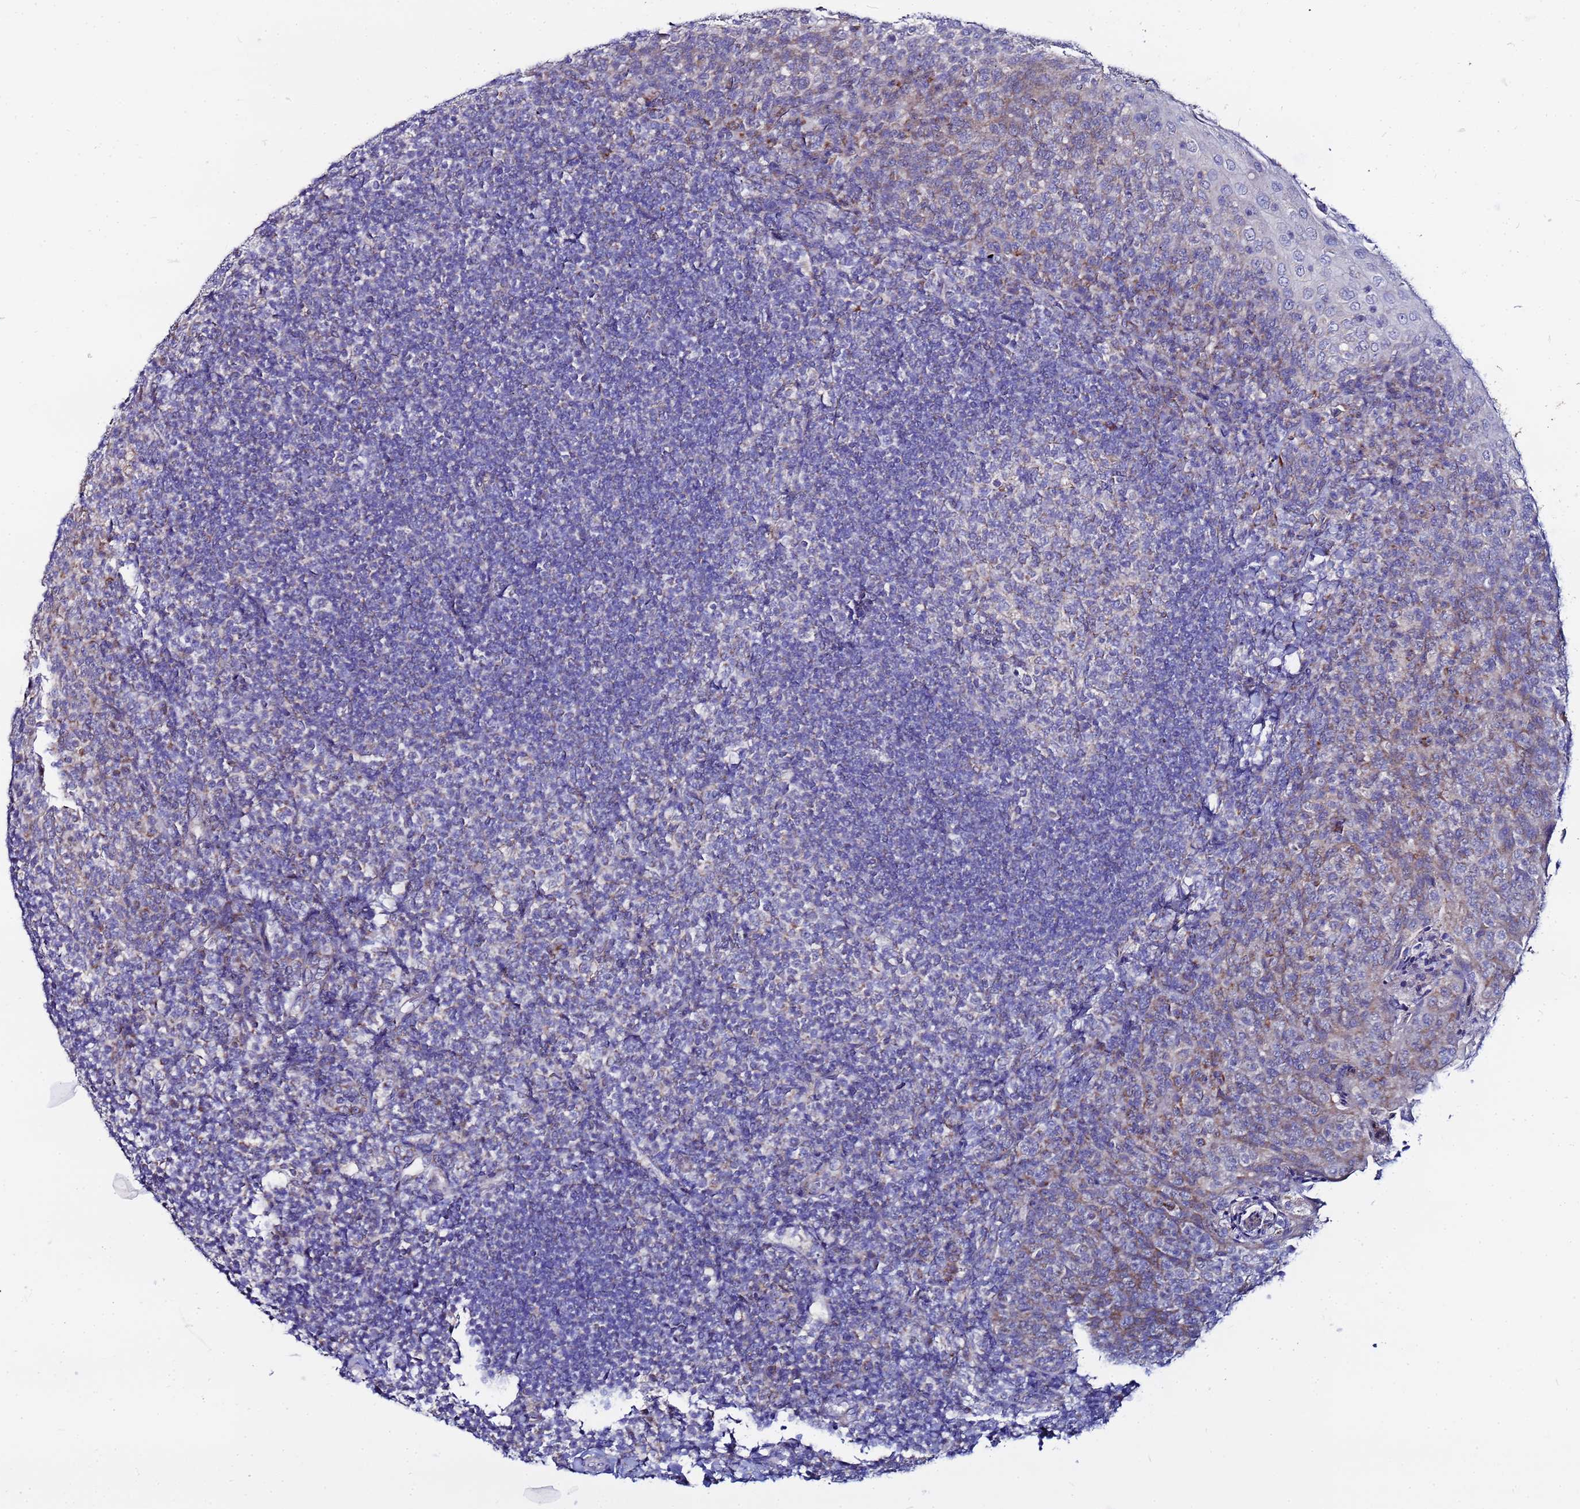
{"staining": {"intensity": "negative", "quantity": "none", "location": "none"}, "tissue": "tonsil", "cell_type": "Germinal center cells", "image_type": "normal", "snomed": [{"axis": "morphology", "description": "Normal tissue, NOS"}, {"axis": "topography", "description": "Tonsil"}], "caption": "Germinal center cells show no significant staining in normal tonsil. Nuclei are stained in blue.", "gene": "FAHD2A", "patient": {"sex": "female", "age": 10}}